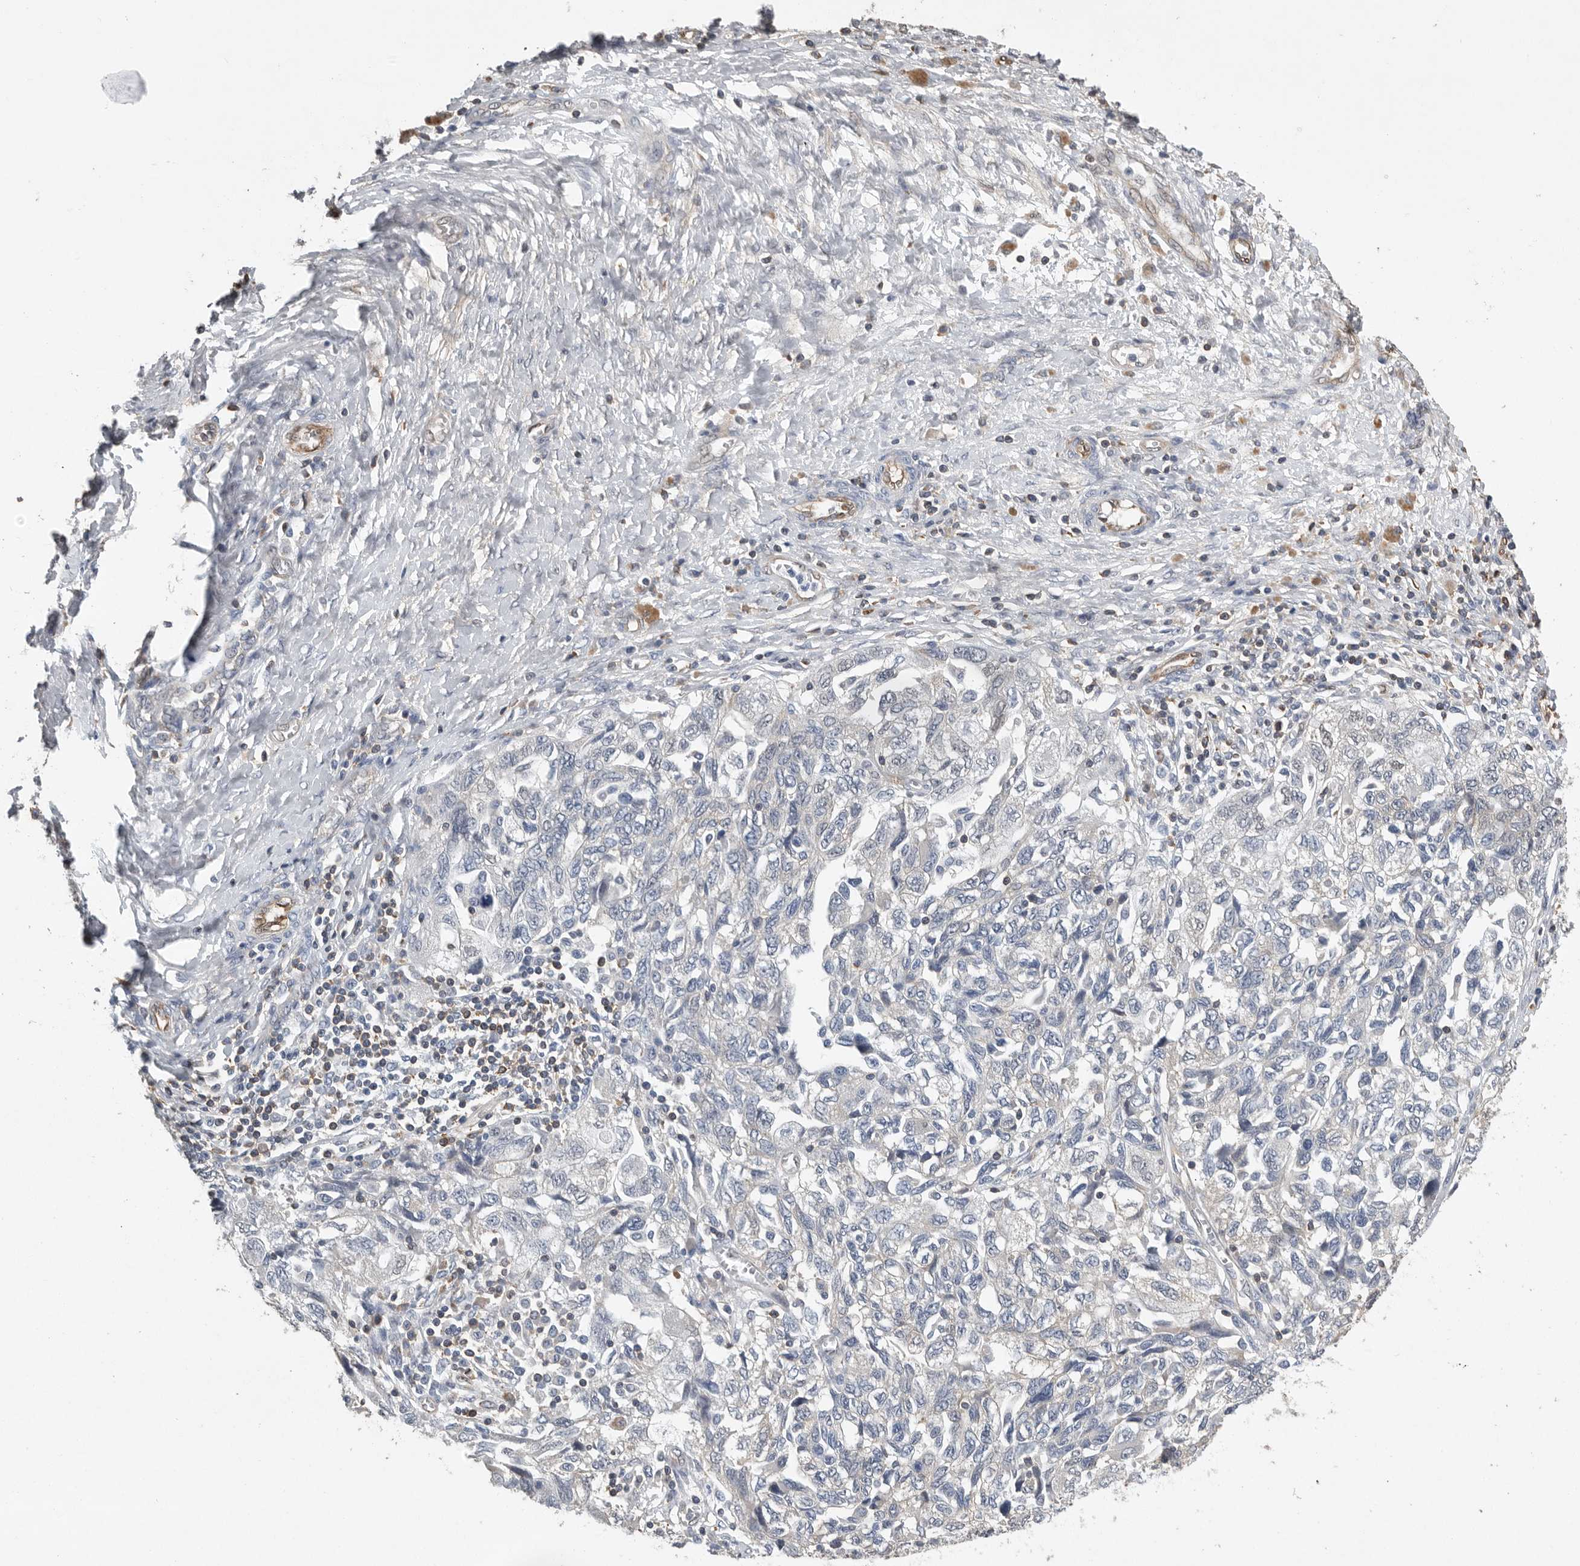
{"staining": {"intensity": "negative", "quantity": "none", "location": "none"}, "tissue": "ovarian cancer", "cell_type": "Tumor cells", "image_type": "cancer", "snomed": [{"axis": "morphology", "description": "Carcinoma, NOS"}, {"axis": "morphology", "description": "Cystadenocarcinoma, serous, NOS"}, {"axis": "topography", "description": "Ovary"}], "caption": "There is no significant positivity in tumor cells of ovarian cancer (serous cystadenocarcinoma).", "gene": "PDCD4", "patient": {"sex": "female", "age": 69}}